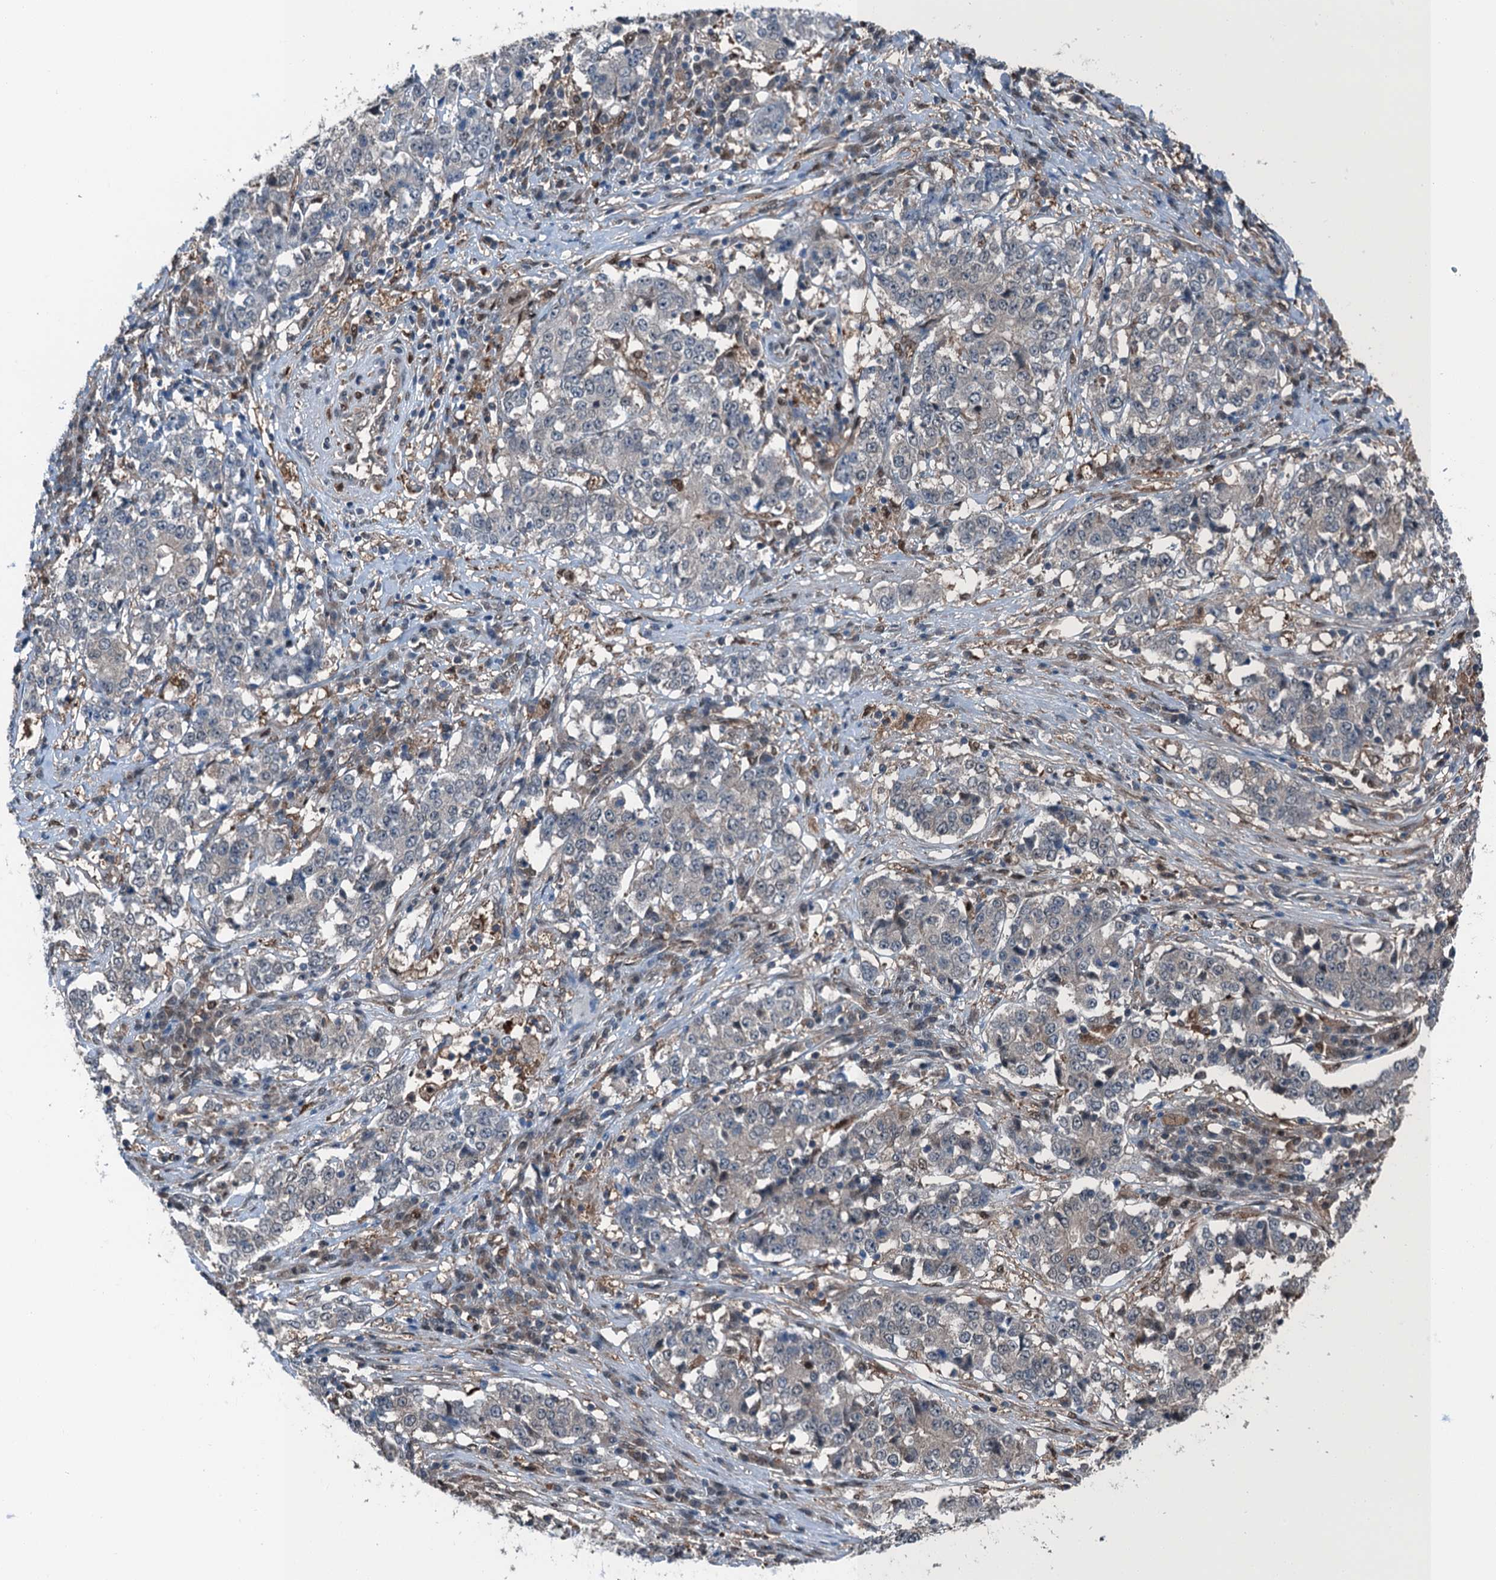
{"staining": {"intensity": "negative", "quantity": "none", "location": "none"}, "tissue": "stomach cancer", "cell_type": "Tumor cells", "image_type": "cancer", "snomed": [{"axis": "morphology", "description": "Adenocarcinoma, NOS"}, {"axis": "topography", "description": "Stomach"}], "caption": "An image of human stomach adenocarcinoma is negative for staining in tumor cells.", "gene": "RNH1", "patient": {"sex": "male", "age": 59}}